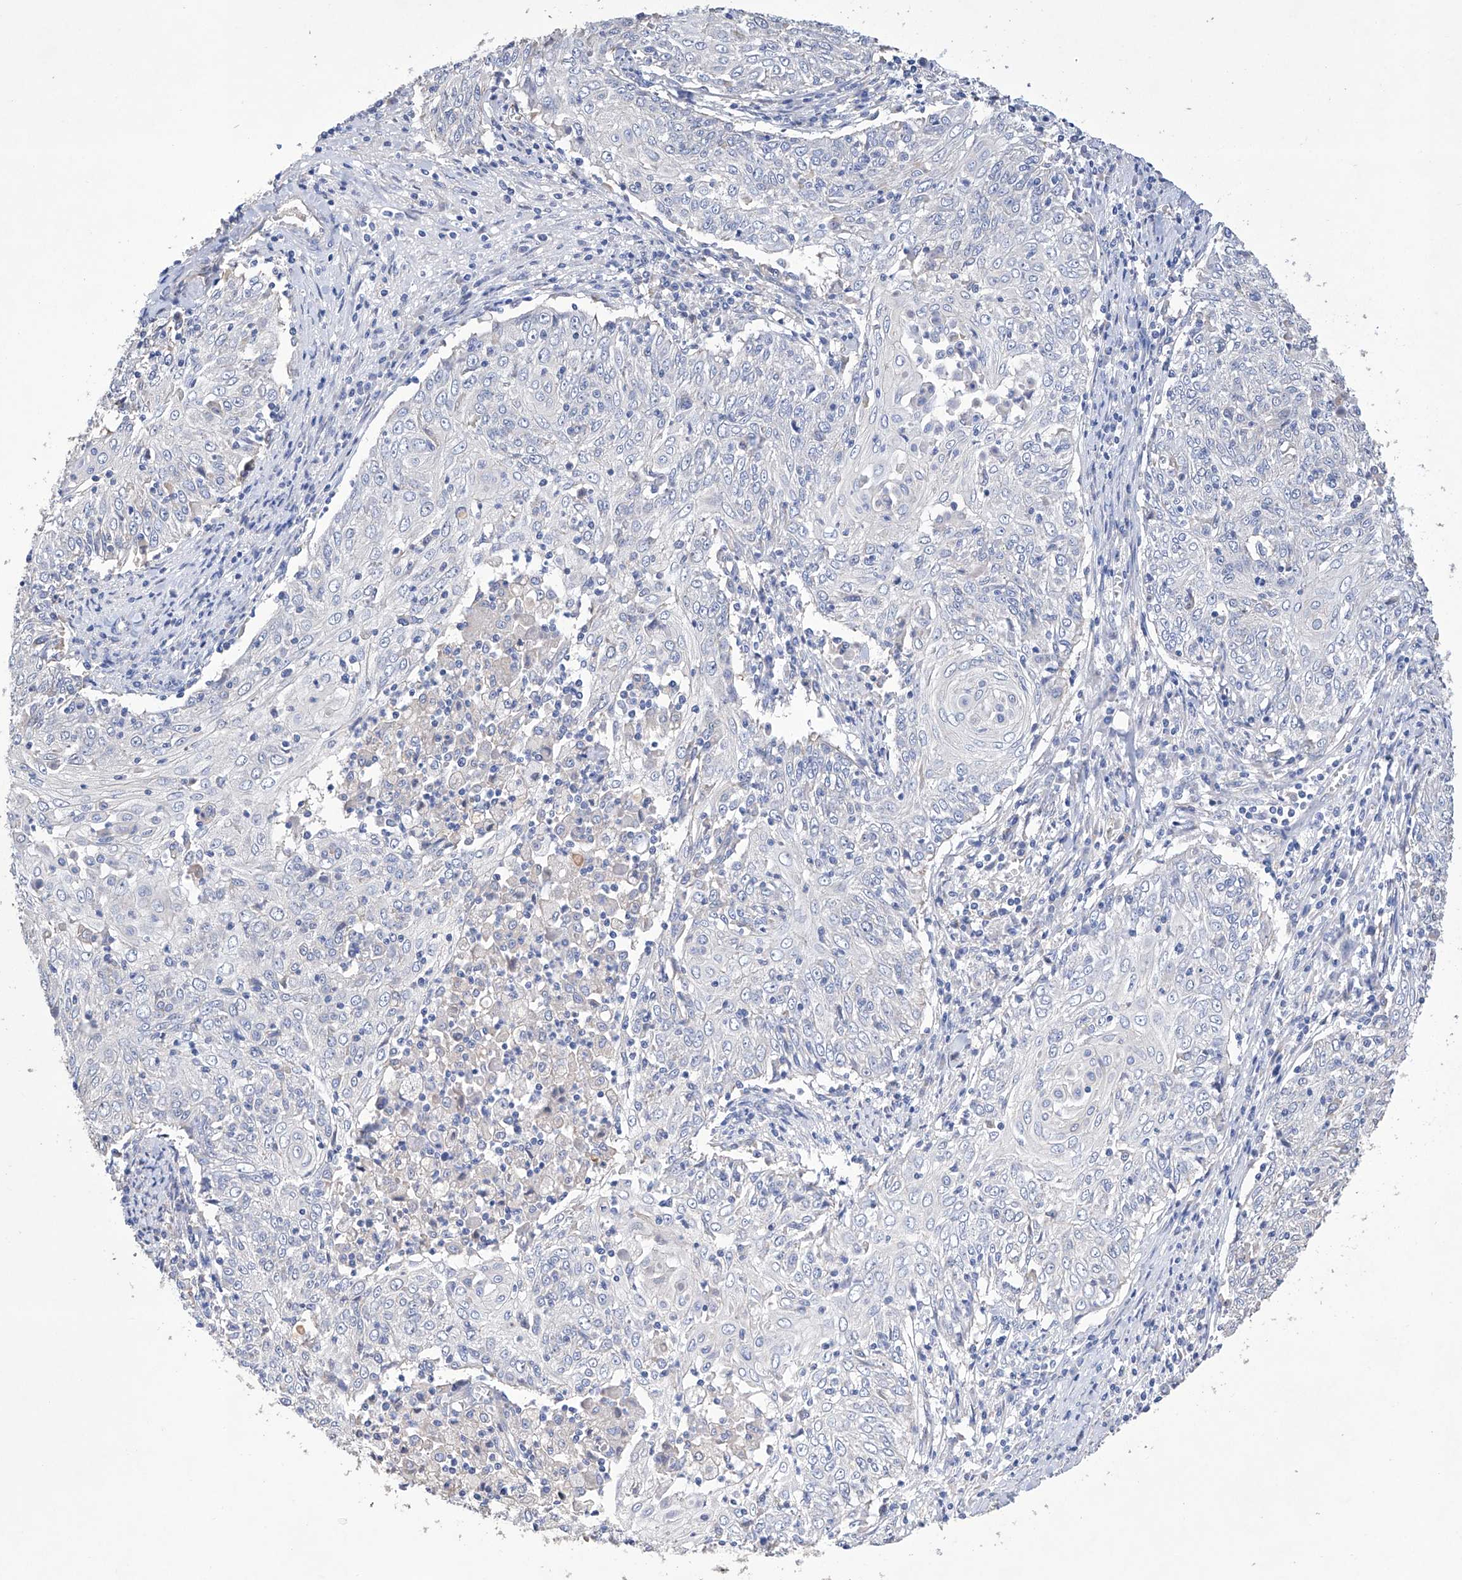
{"staining": {"intensity": "negative", "quantity": "none", "location": "none"}, "tissue": "cervical cancer", "cell_type": "Tumor cells", "image_type": "cancer", "snomed": [{"axis": "morphology", "description": "Squamous cell carcinoma, NOS"}, {"axis": "topography", "description": "Cervix"}], "caption": "There is no significant staining in tumor cells of squamous cell carcinoma (cervical).", "gene": "AFG1L", "patient": {"sex": "female", "age": 48}}